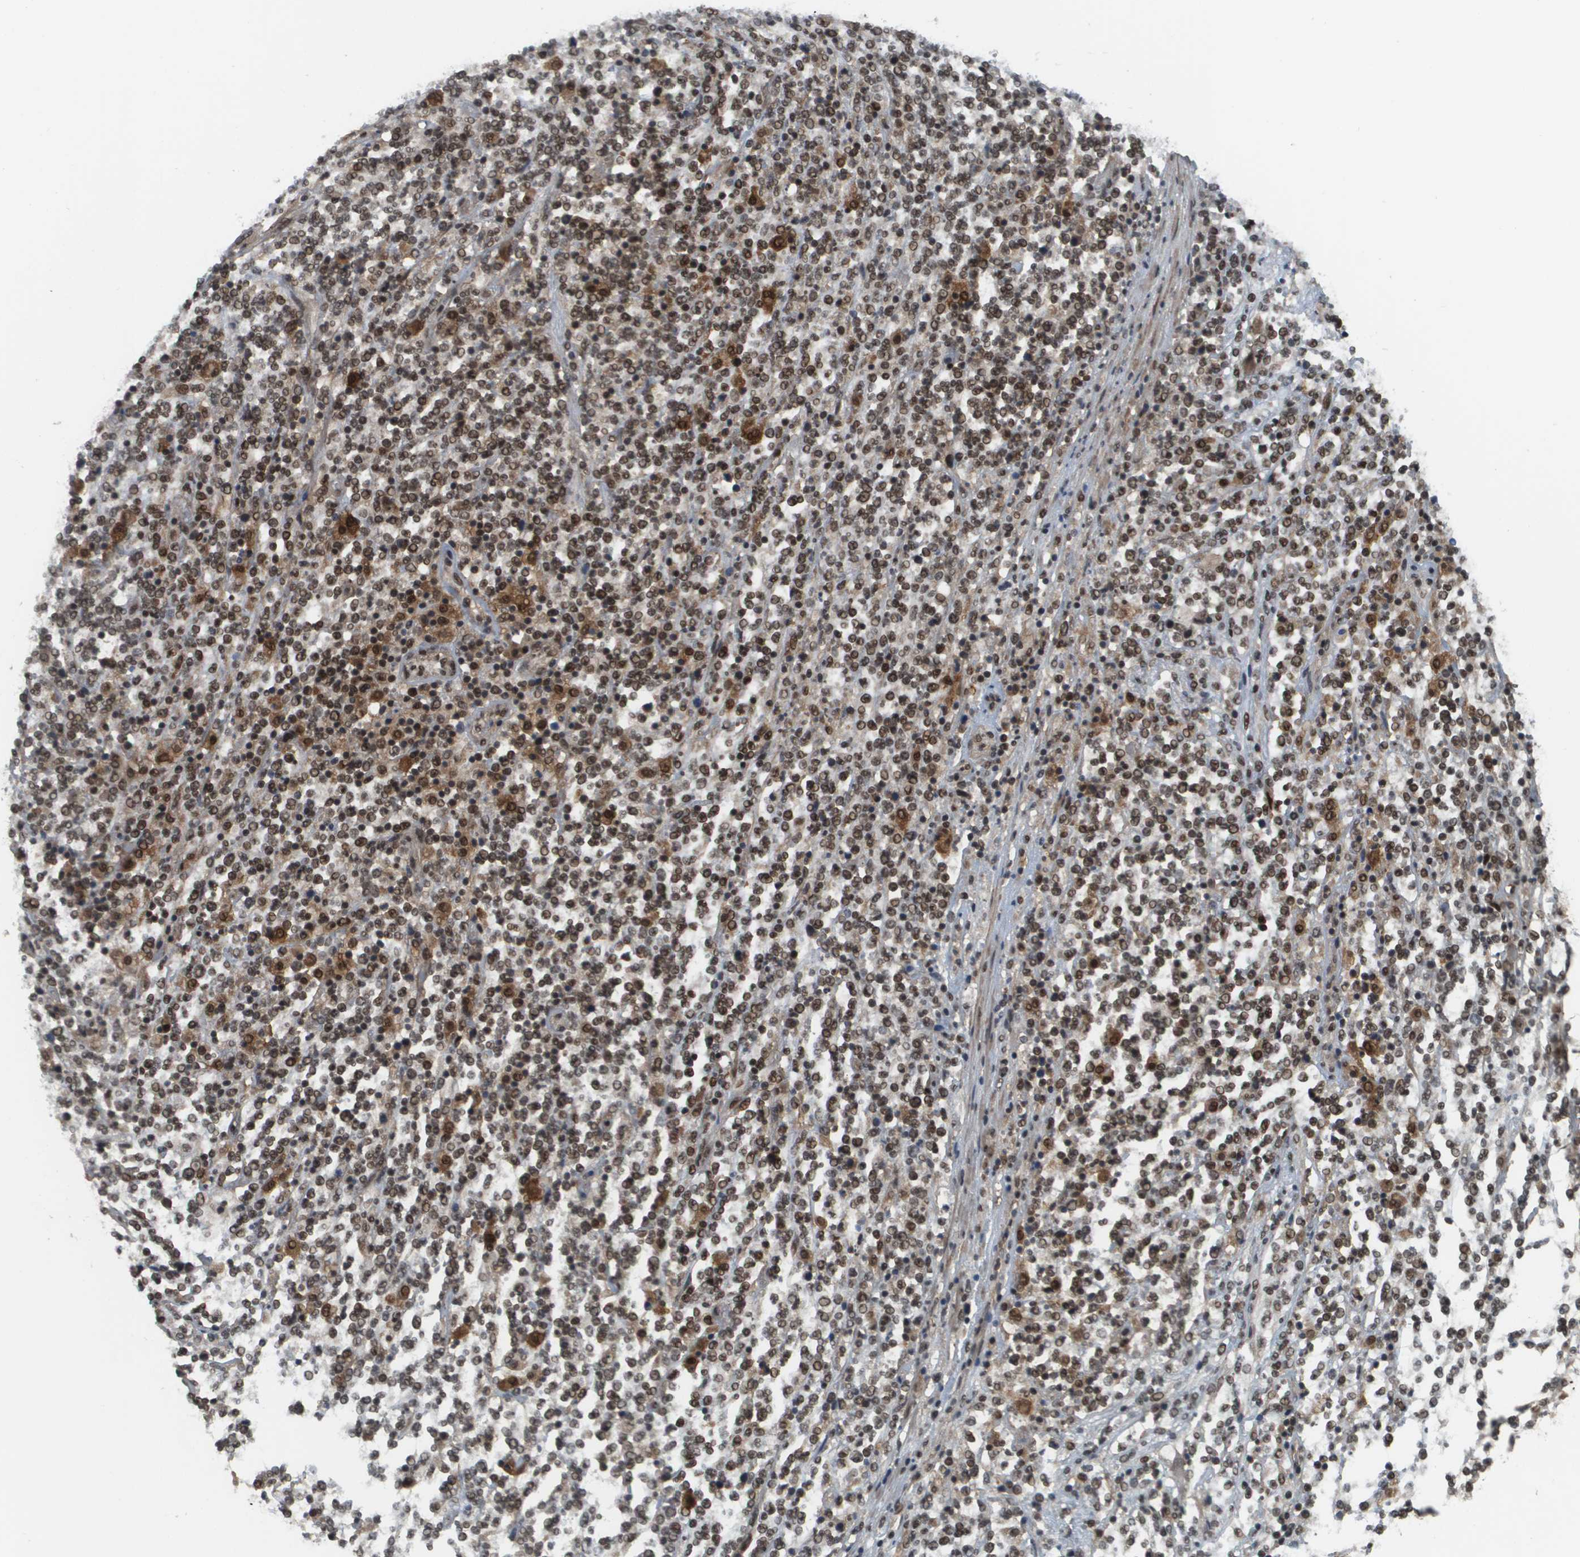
{"staining": {"intensity": "weak", "quantity": "25%-75%", "location": "nuclear"}, "tissue": "lymphoma", "cell_type": "Tumor cells", "image_type": "cancer", "snomed": [{"axis": "morphology", "description": "Malignant lymphoma, non-Hodgkin's type, High grade"}, {"axis": "topography", "description": "Soft tissue"}], "caption": "The photomicrograph demonstrates immunohistochemical staining of lymphoma. There is weak nuclear positivity is identified in about 25%-75% of tumor cells. (Brightfield microscopy of DAB IHC at high magnification).", "gene": "PRCC", "patient": {"sex": "male", "age": 18}}